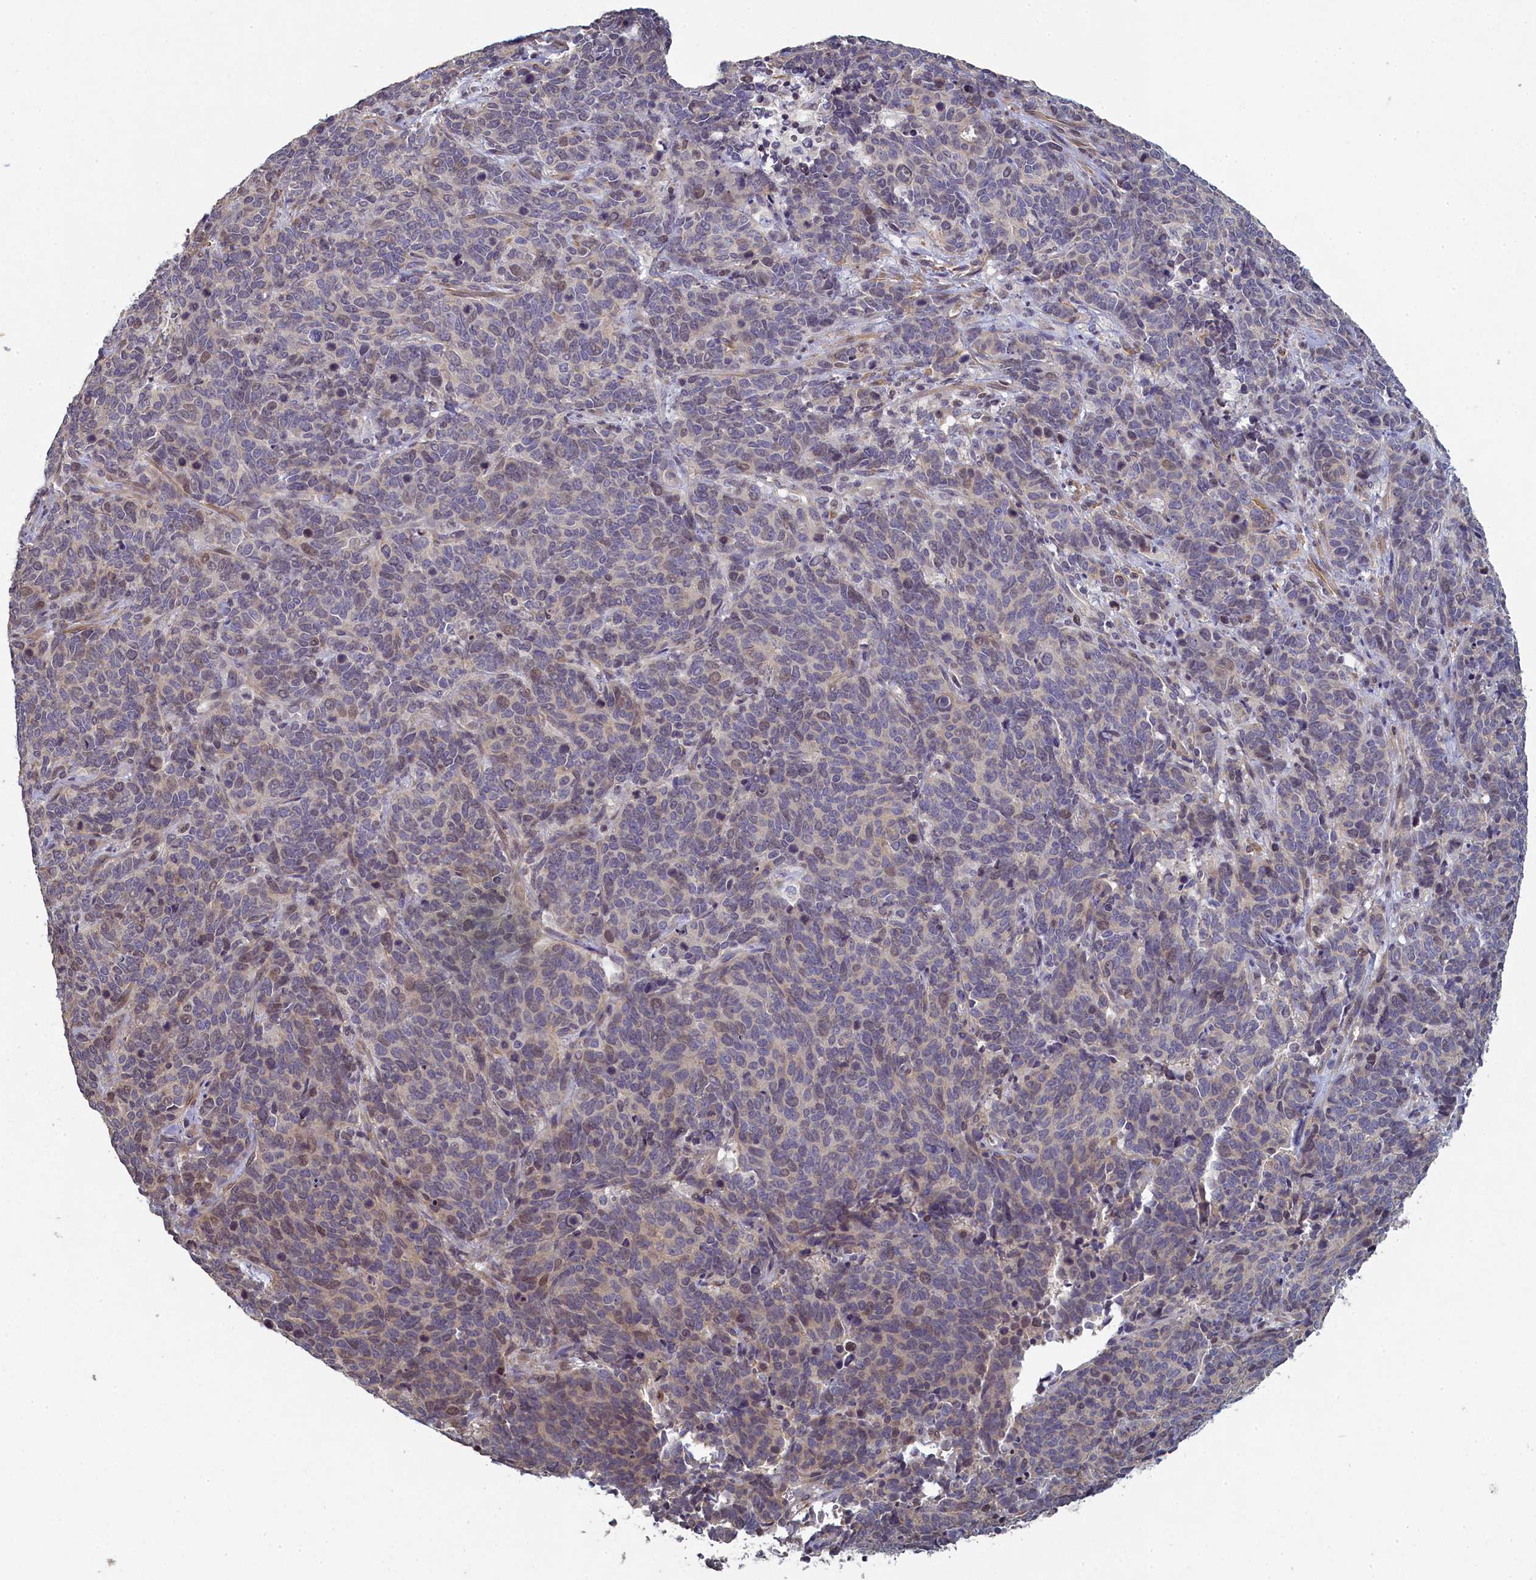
{"staining": {"intensity": "weak", "quantity": "<25%", "location": "nuclear"}, "tissue": "cervical cancer", "cell_type": "Tumor cells", "image_type": "cancer", "snomed": [{"axis": "morphology", "description": "Squamous cell carcinoma, NOS"}, {"axis": "topography", "description": "Cervix"}], "caption": "A photomicrograph of cervical cancer stained for a protein displays no brown staining in tumor cells.", "gene": "DIXDC1", "patient": {"sex": "female", "age": 60}}